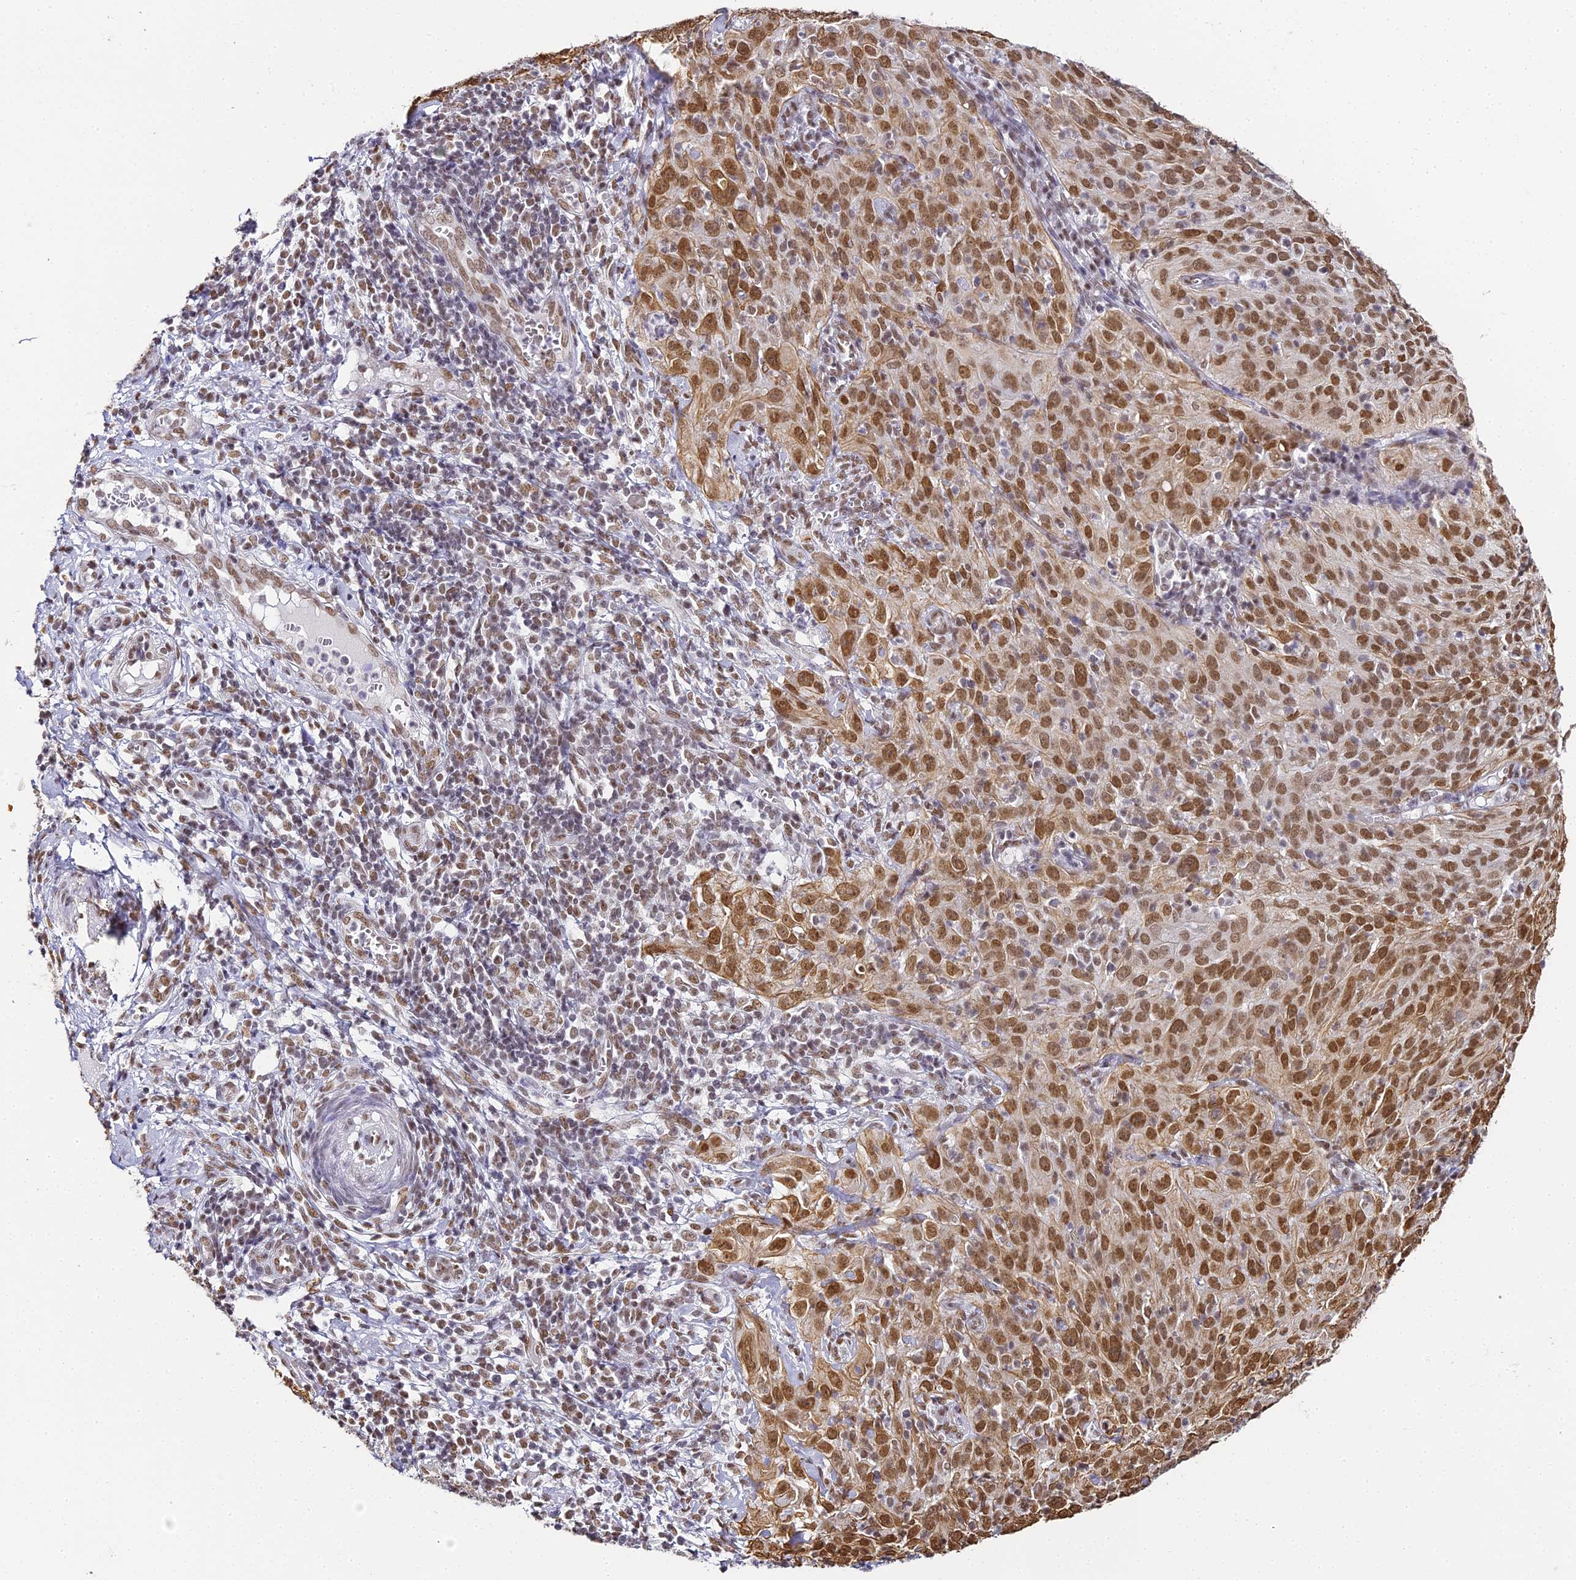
{"staining": {"intensity": "moderate", "quantity": ">75%", "location": "nuclear"}, "tissue": "cervical cancer", "cell_type": "Tumor cells", "image_type": "cancer", "snomed": [{"axis": "morphology", "description": "Squamous cell carcinoma, NOS"}, {"axis": "topography", "description": "Cervix"}], "caption": "A brown stain labels moderate nuclear positivity of a protein in cervical cancer (squamous cell carcinoma) tumor cells. Immunohistochemistry (ihc) stains the protein in brown and the nuclei are stained blue.", "gene": "HNRNPA1", "patient": {"sex": "female", "age": 31}}